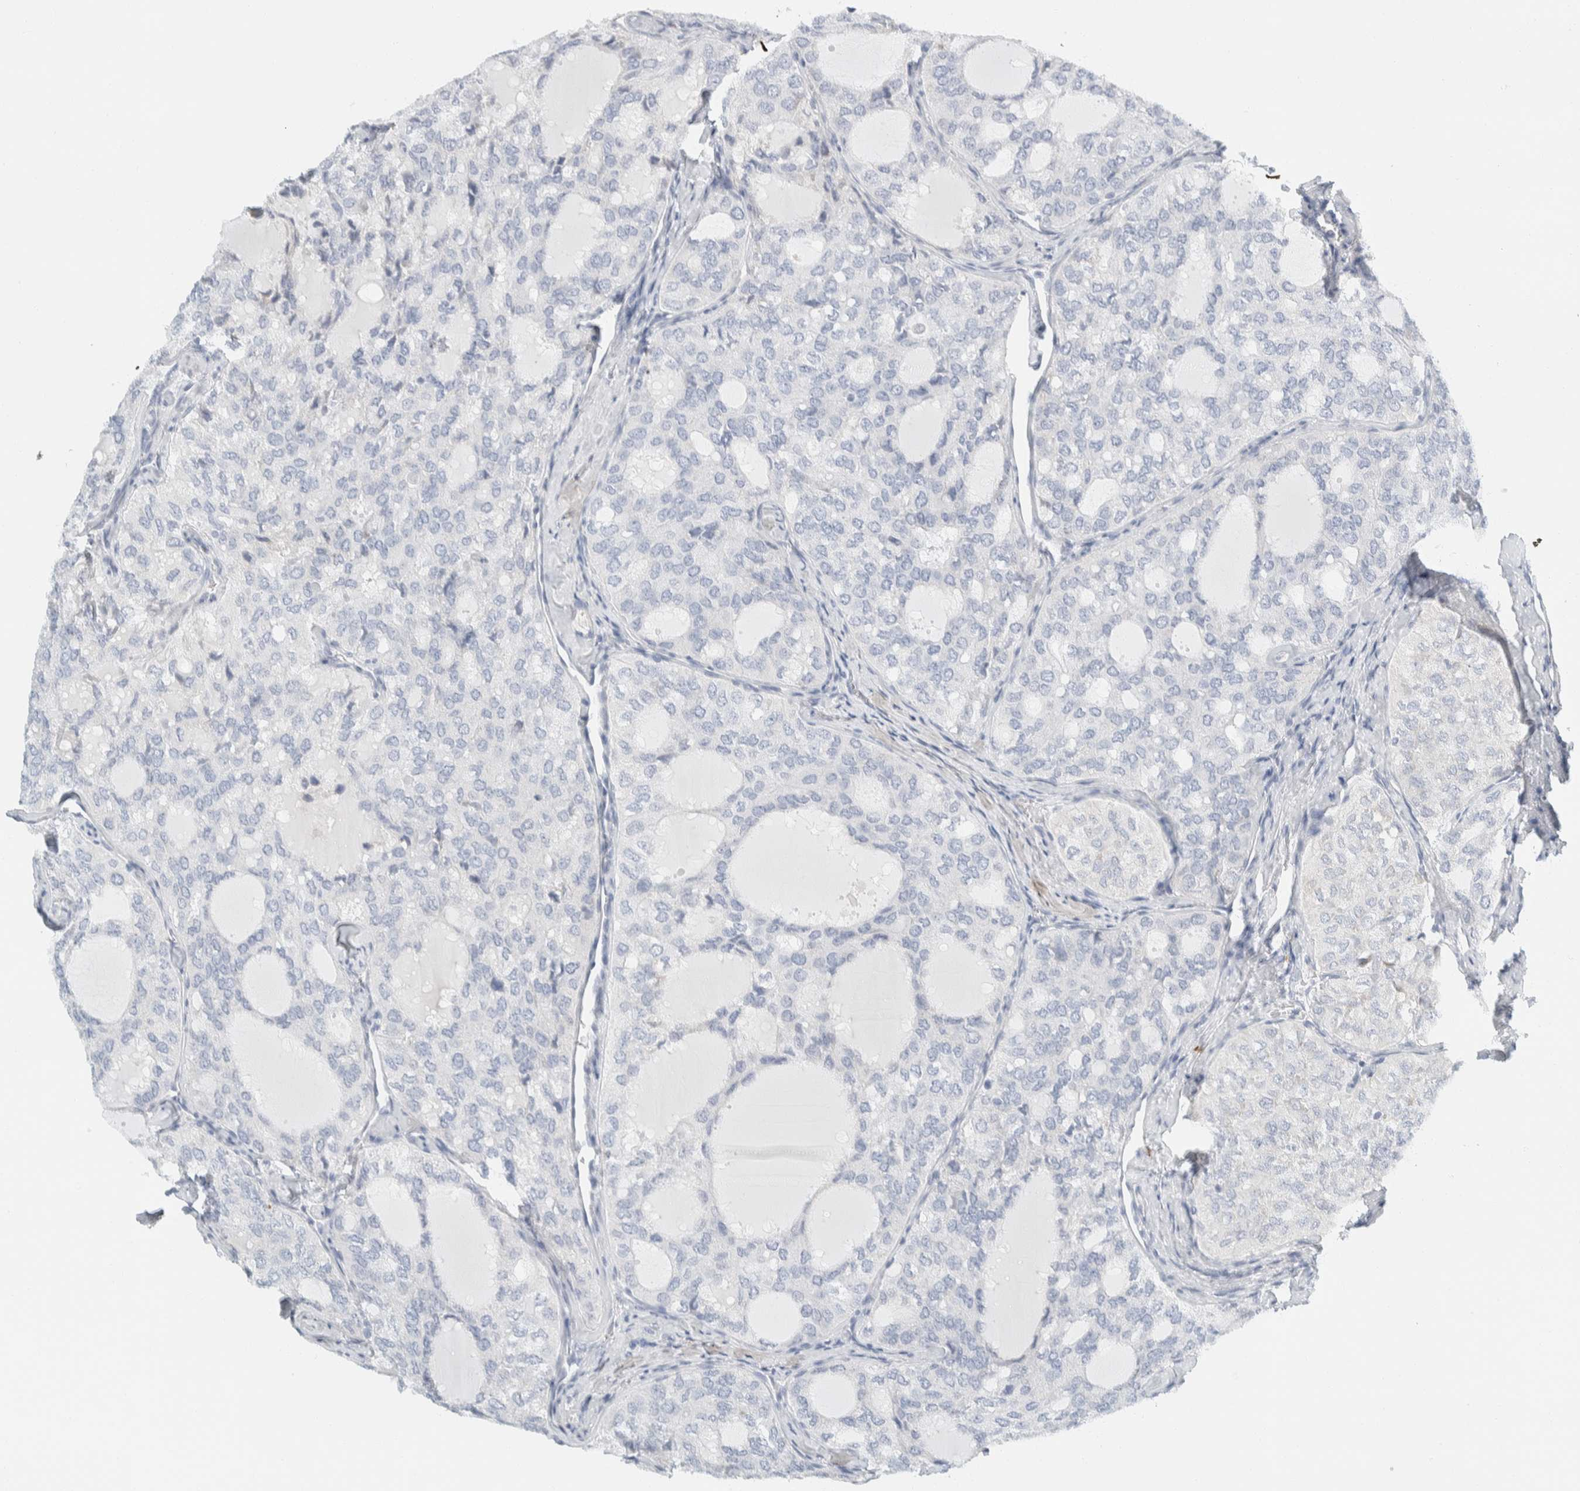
{"staining": {"intensity": "negative", "quantity": "none", "location": "none"}, "tissue": "thyroid cancer", "cell_type": "Tumor cells", "image_type": "cancer", "snomed": [{"axis": "morphology", "description": "Follicular adenoma carcinoma, NOS"}, {"axis": "topography", "description": "Thyroid gland"}], "caption": "The immunohistochemistry photomicrograph has no significant positivity in tumor cells of thyroid follicular adenoma carcinoma tissue.", "gene": "ARHGAP27", "patient": {"sex": "male", "age": 75}}